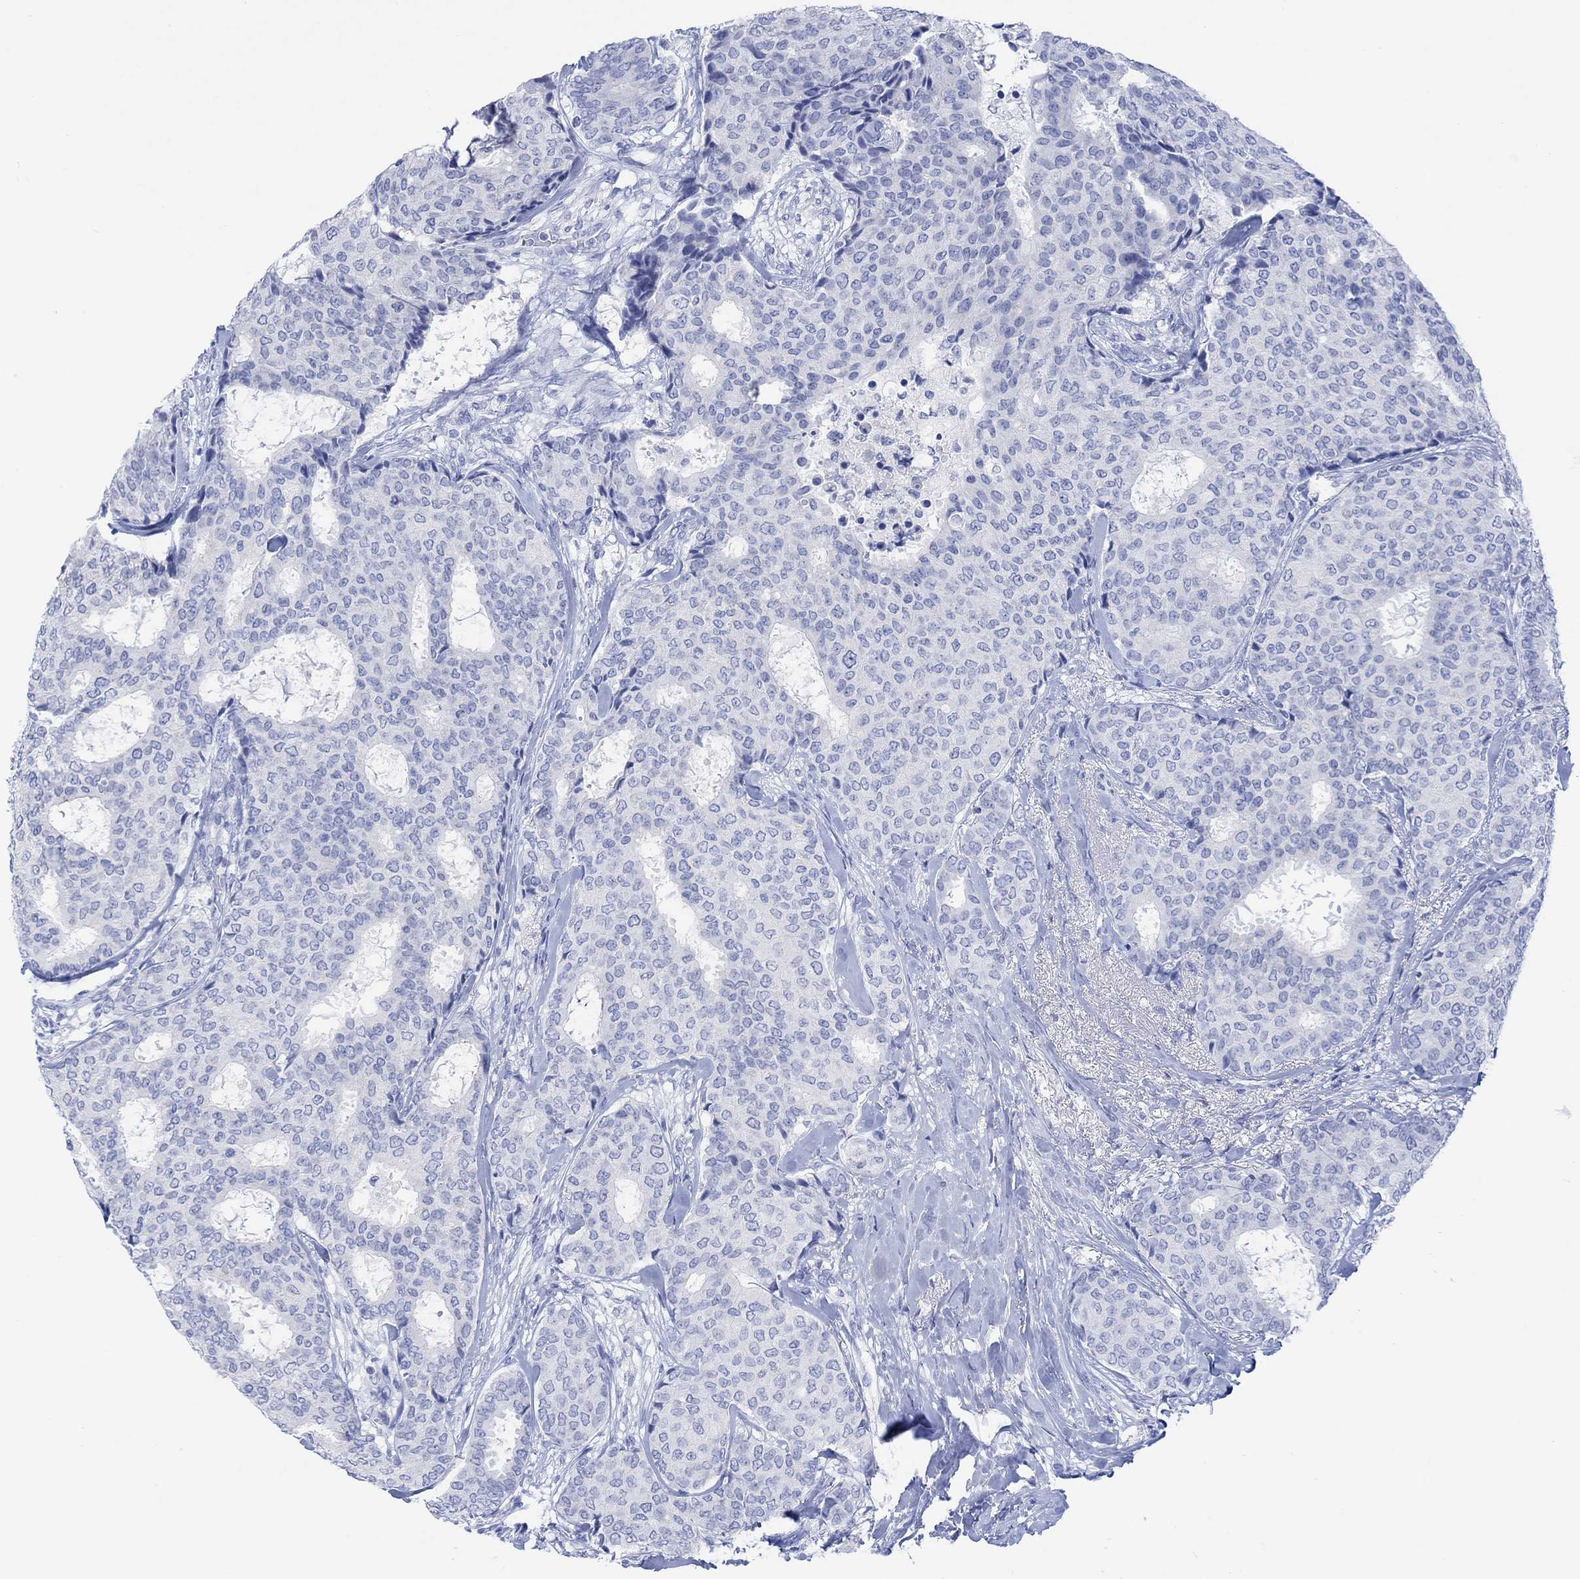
{"staining": {"intensity": "negative", "quantity": "none", "location": "none"}, "tissue": "breast cancer", "cell_type": "Tumor cells", "image_type": "cancer", "snomed": [{"axis": "morphology", "description": "Duct carcinoma"}, {"axis": "topography", "description": "Breast"}], "caption": "This histopathology image is of breast cancer (infiltrating ductal carcinoma) stained with immunohistochemistry to label a protein in brown with the nuclei are counter-stained blue. There is no expression in tumor cells.", "gene": "CALCA", "patient": {"sex": "female", "age": 75}}